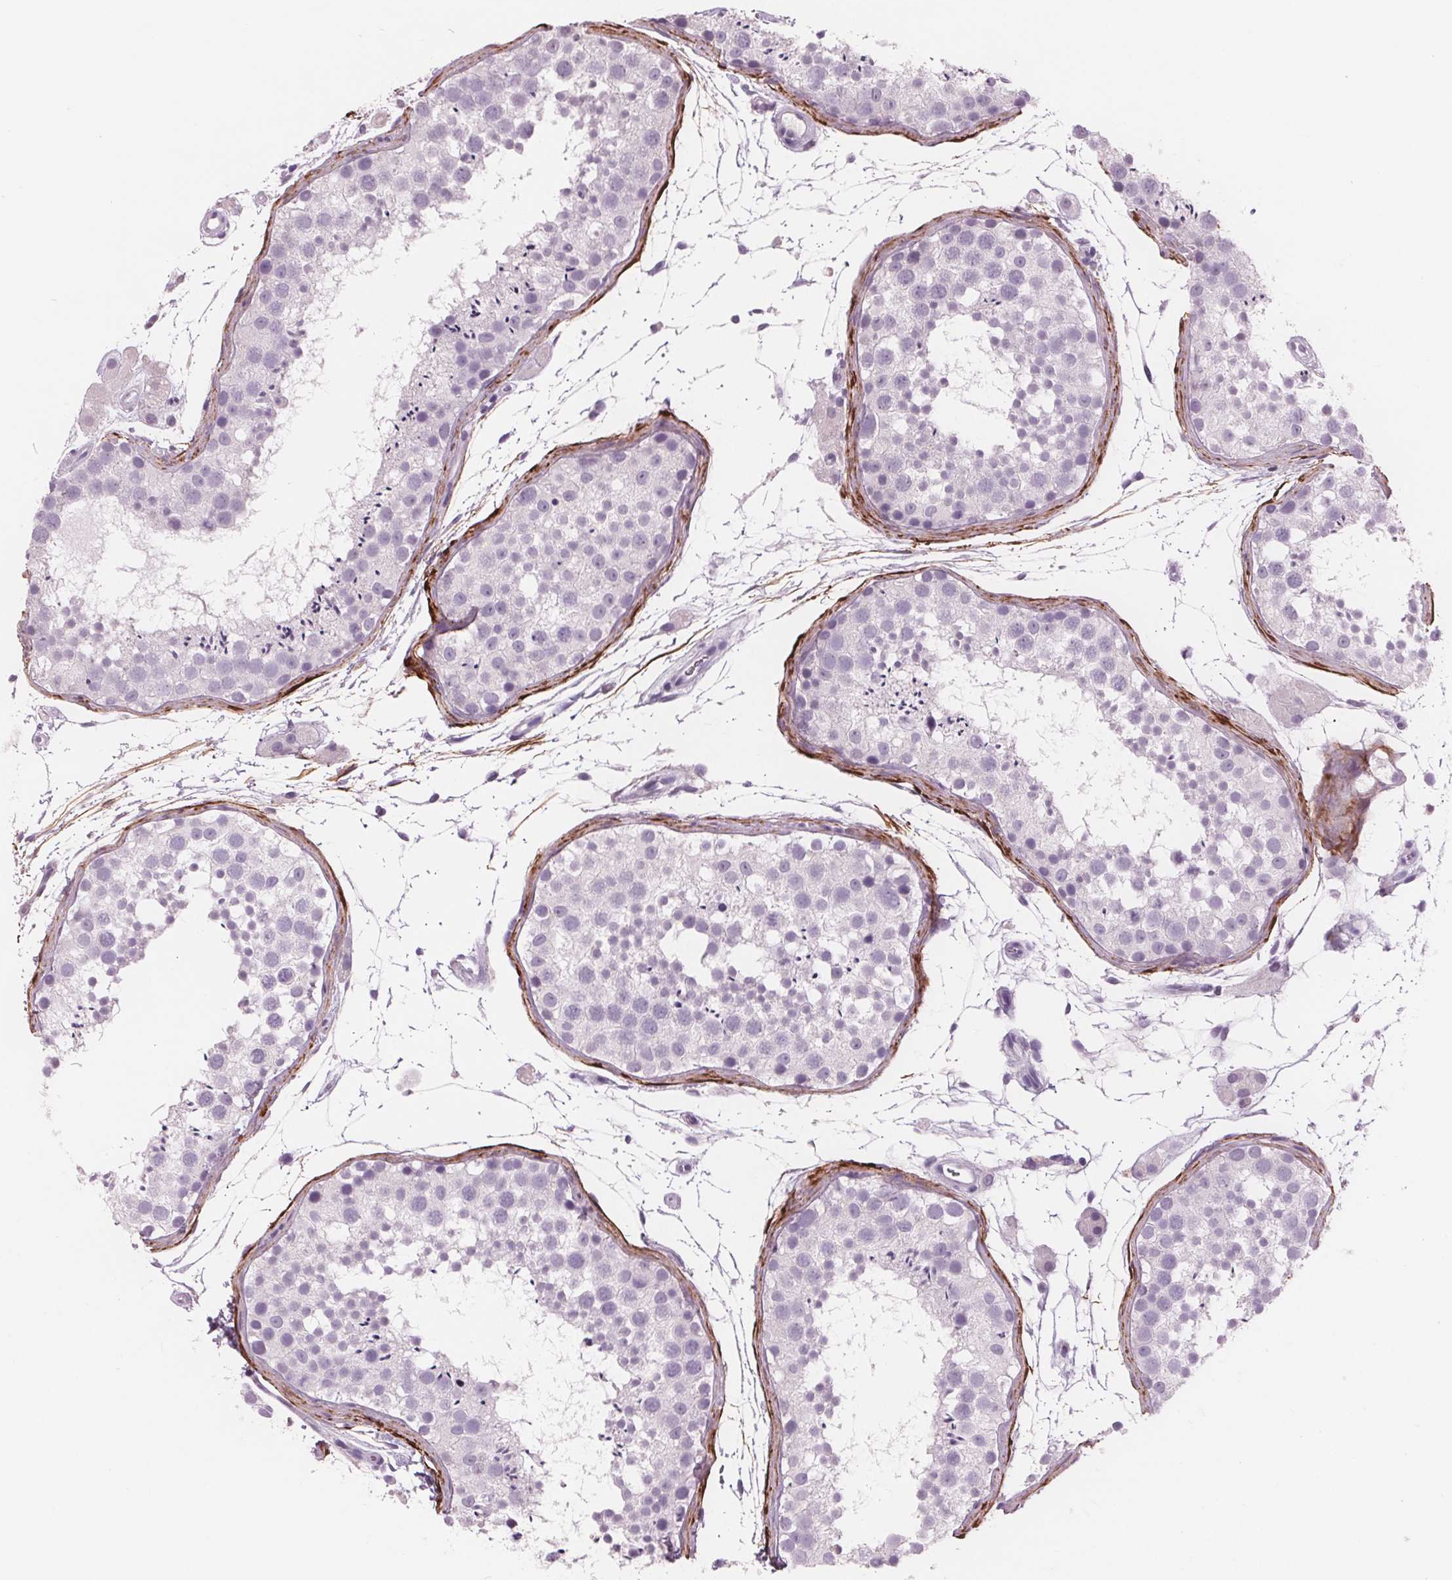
{"staining": {"intensity": "negative", "quantity": "none", "location": "none"}, "tissue": "testis", "cell_type": "Cells in seminiferous ducts", "image_type": "normal", "snomed": [{"axis": "morphology", "description": "Normal tissue, NOS"}, {"axis": "topography", "description": "Testis"}], "caption": "The immunohistochemistry image has no significant staining in cells in seminiferous ducts of testis. Nuclei are stained in blue.", "gene": "AMBP", "patient": {"sex": "male", "age": 41}}